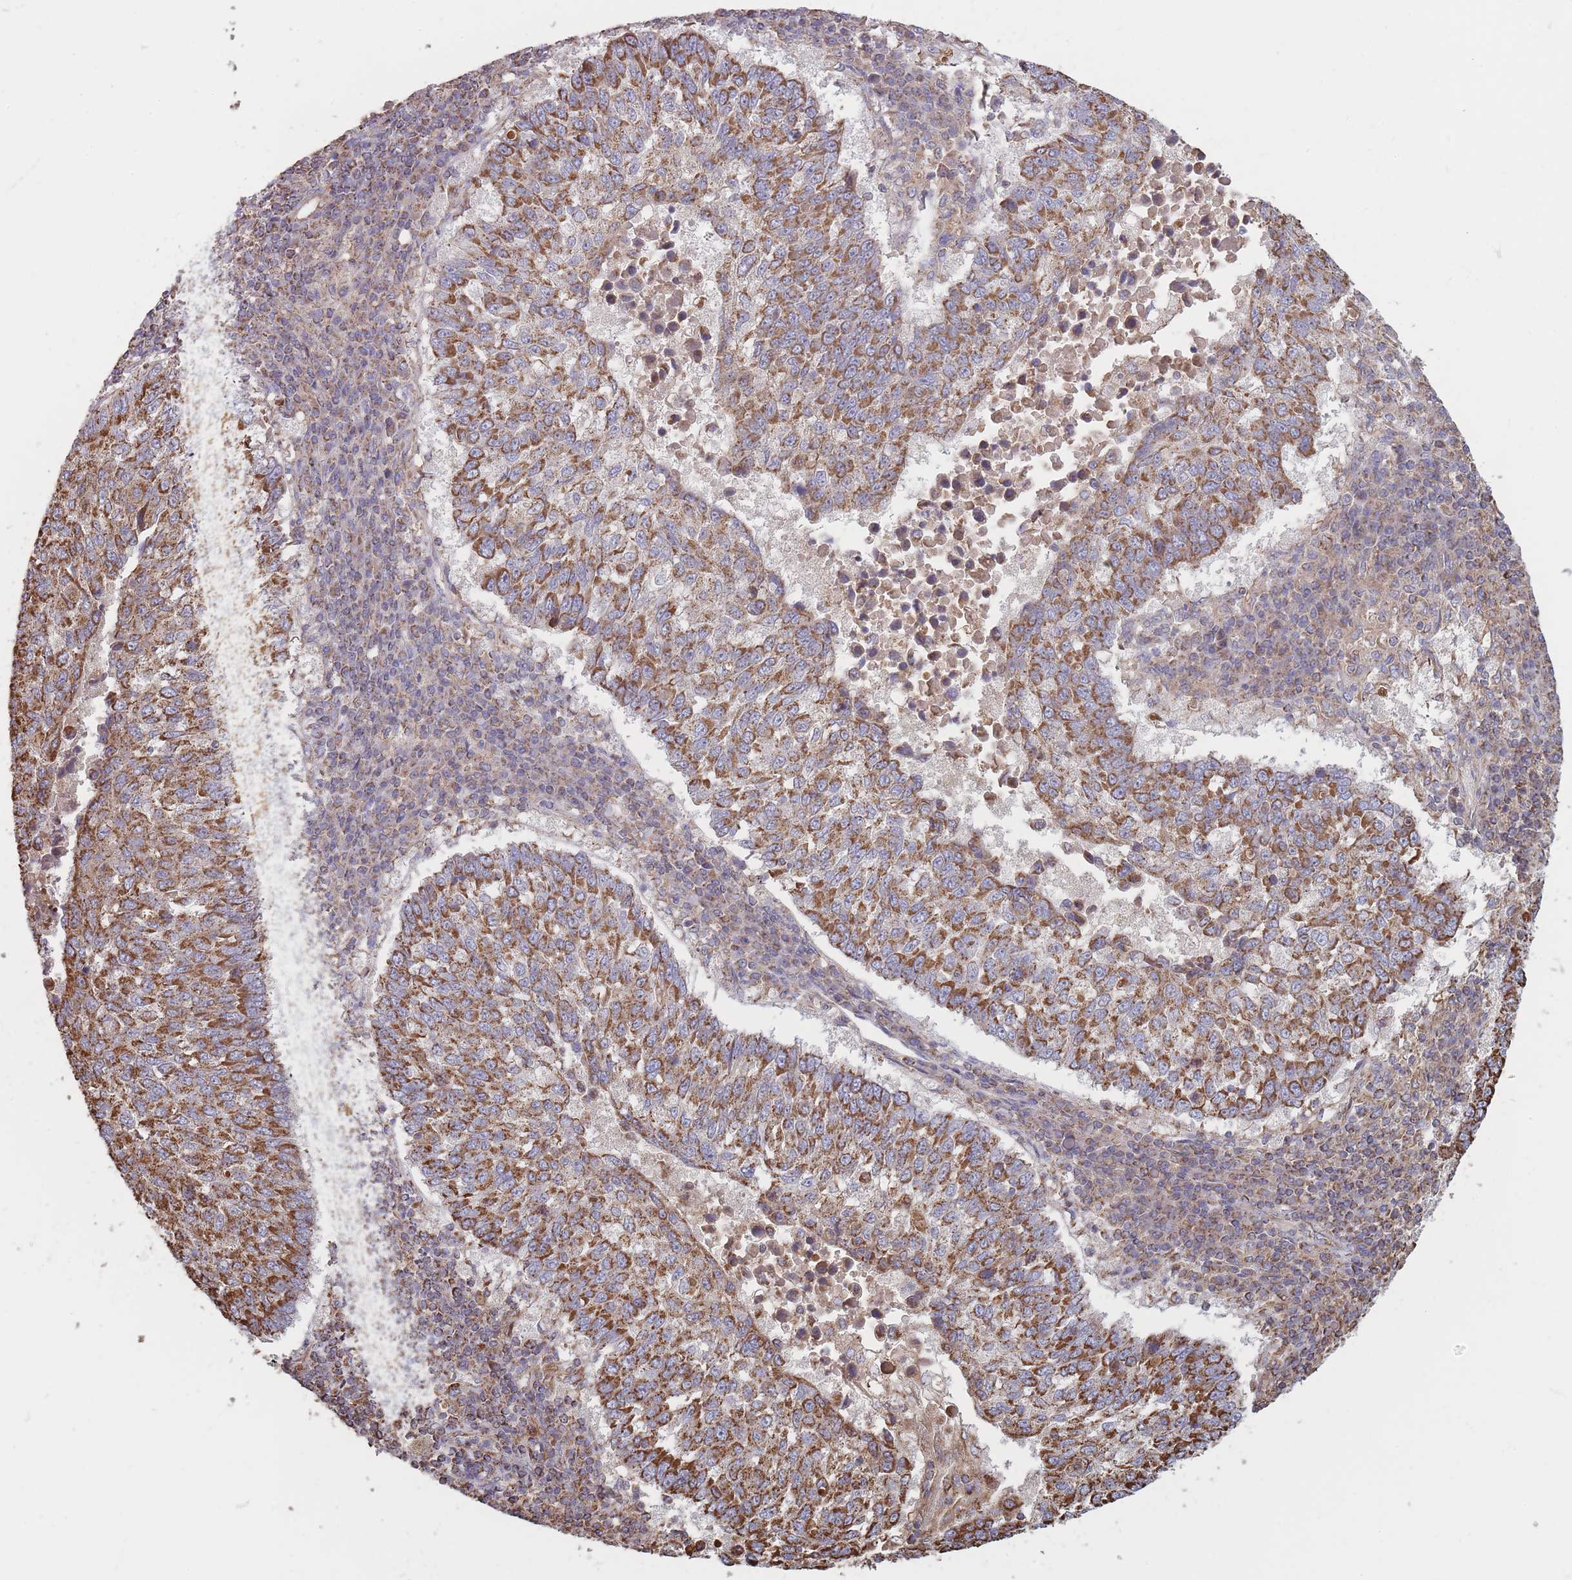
{"staining": {"intensity": "moderate", "quantity": ">75%", "location": "cytoplasmic/membranous"}, "tissue": "lung cancer", "cell_type": "Tumor cells", "image_type": "cancer", "snomed": [{"axis": "morphology", "description": "Squamous cell carcinoma, NOS"}, {"axis": "topography", "description": "Lung"}], "caption": "A micrograph of lung cancer stained for a protein reveals moderate cytoplasmic/membranous brown staining in tumor cells. (DAB (3,3'-diaminobenzidine) IHC with brightfield microscopy, high magnification).", "gene": "KIF16B", "patient": {"sex": "male", "age": 73}}